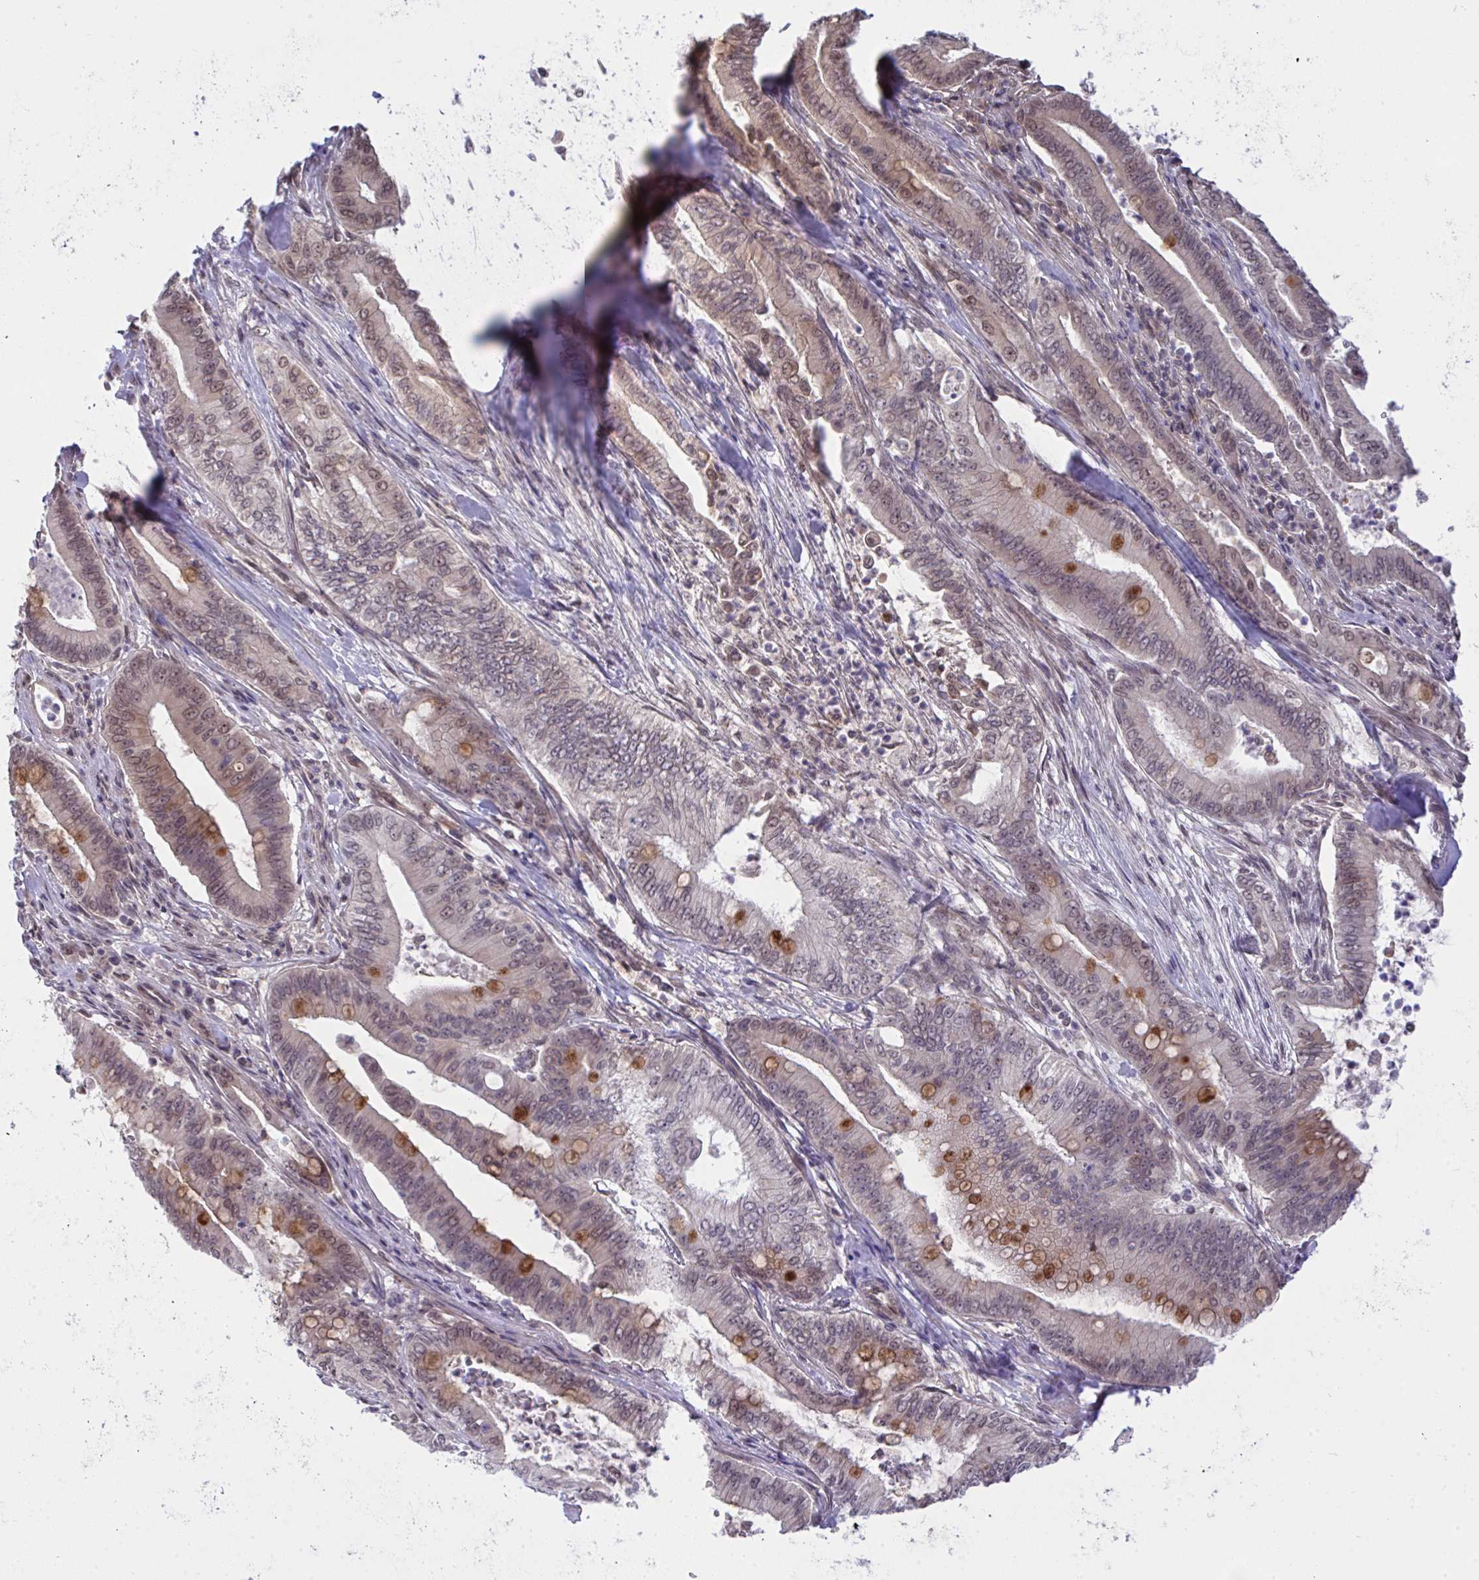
{"staining": {"intensity": "moderate", "quantity": "25%-75%", "location": "cytoplasmic/membranous,nuclear"}, "tissue": "pancreatic cancer", "cell_type": "Tumor cells", "image_type": "cancer", "snomed": [{"axis": "morphology", "description": "Adenocarcinoma, NOS"}, {"axis": "topography", "description": "Pancreas"}], "caption": "Adenocarcinoma (pancreatic) stained with a protein marker displays moderate staining in tumor cells.", "gene": "C9orf64", "patient": {"sex": "male", "age": 71}}